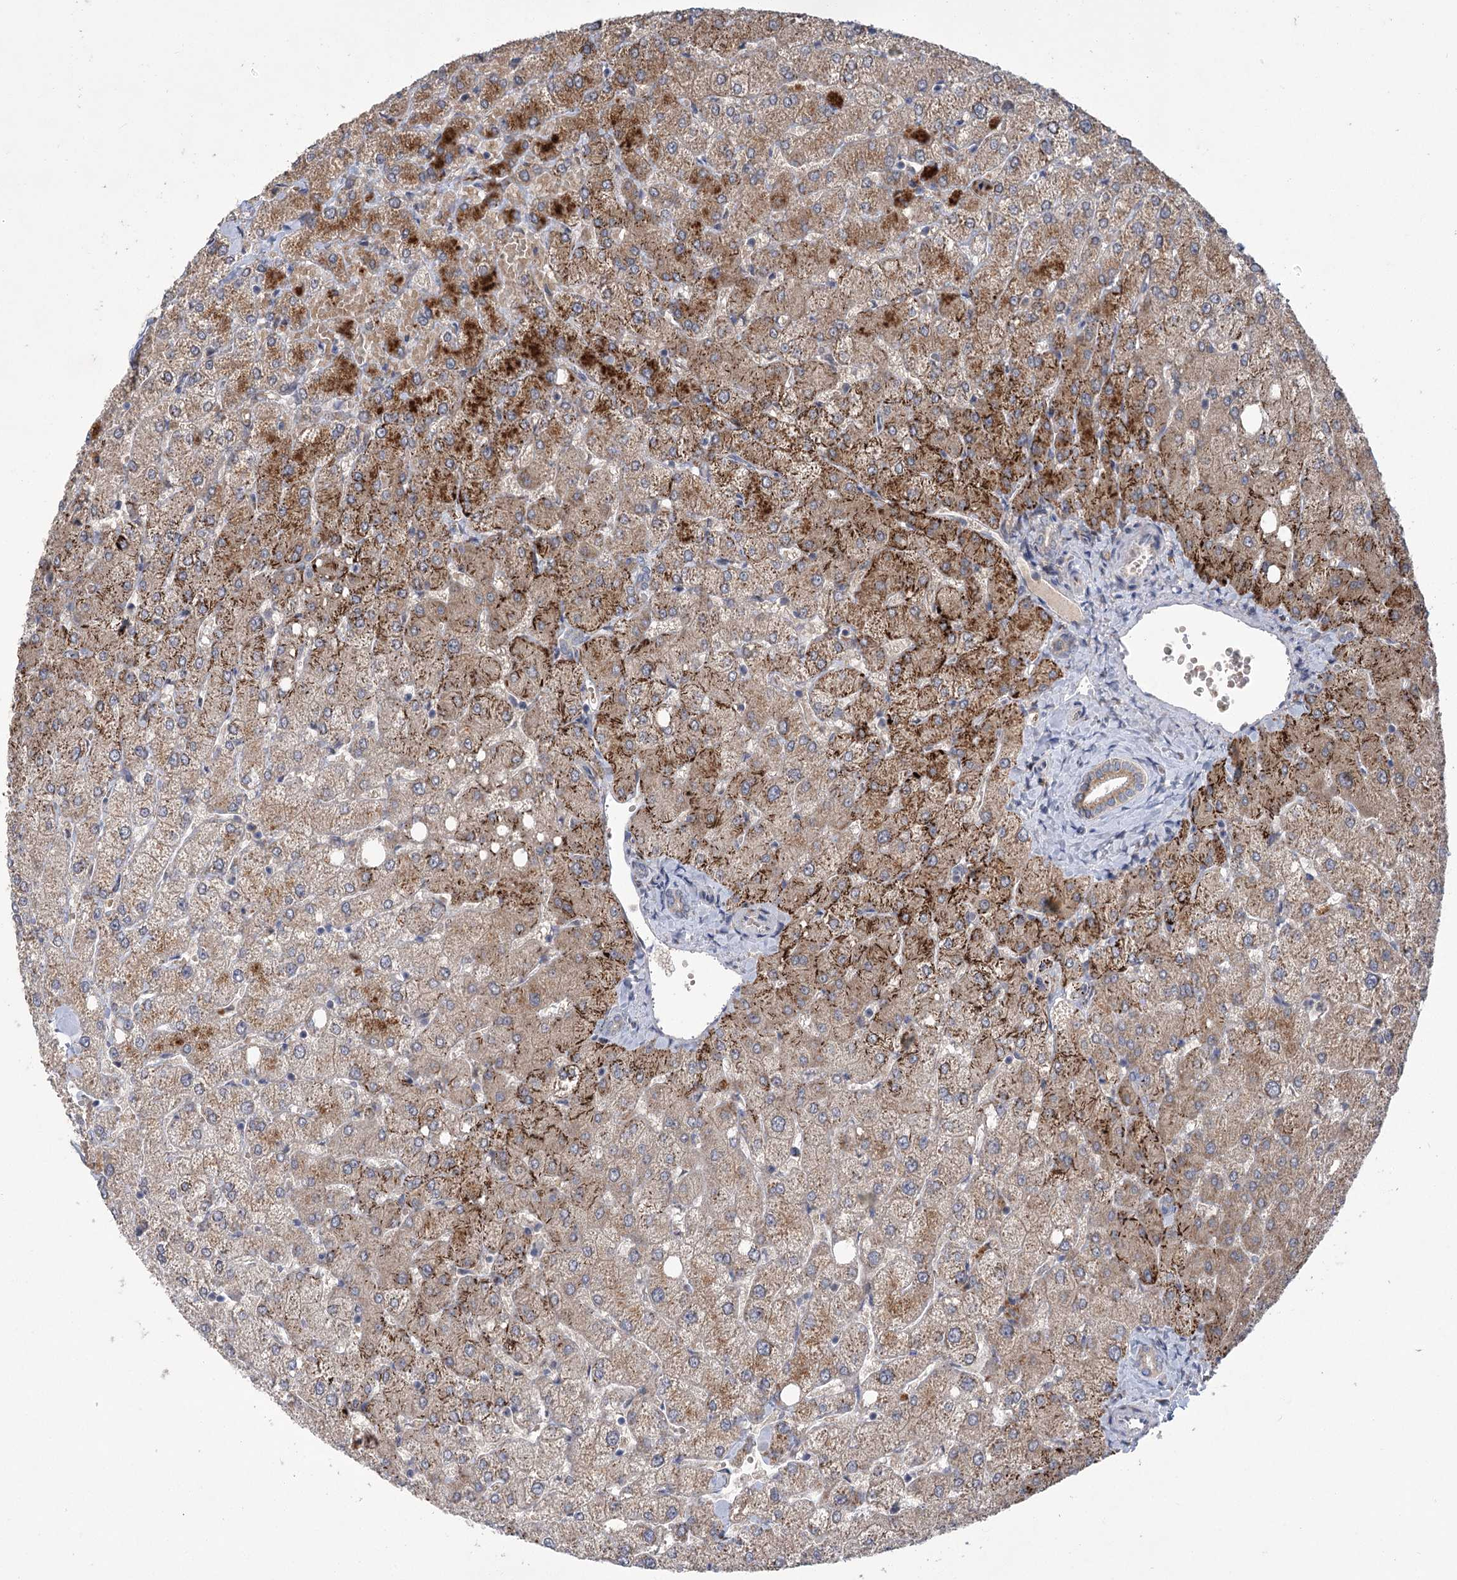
{"staining": {"intensity": "strong", "quantity": "25%-75%", "location": "cytoplasmic/membranous"}, "tissue": "liver", "cell_type": "Hepatocytes", "image_type": "normal", "snomed": [{"axis": "morphology", "description": "Normal tissue, NOS"}, {"axis": "topography", "description": "Liver"}], "caption": "IHC histopathology image of benign liver stained for a protein (brown), which shows high levels of strong cytoplasmic/membranous positivity in about 25%-75% of hepatocytes.", "gene": "GCNT4", "patient": {"sex": "female", "age": 54}}